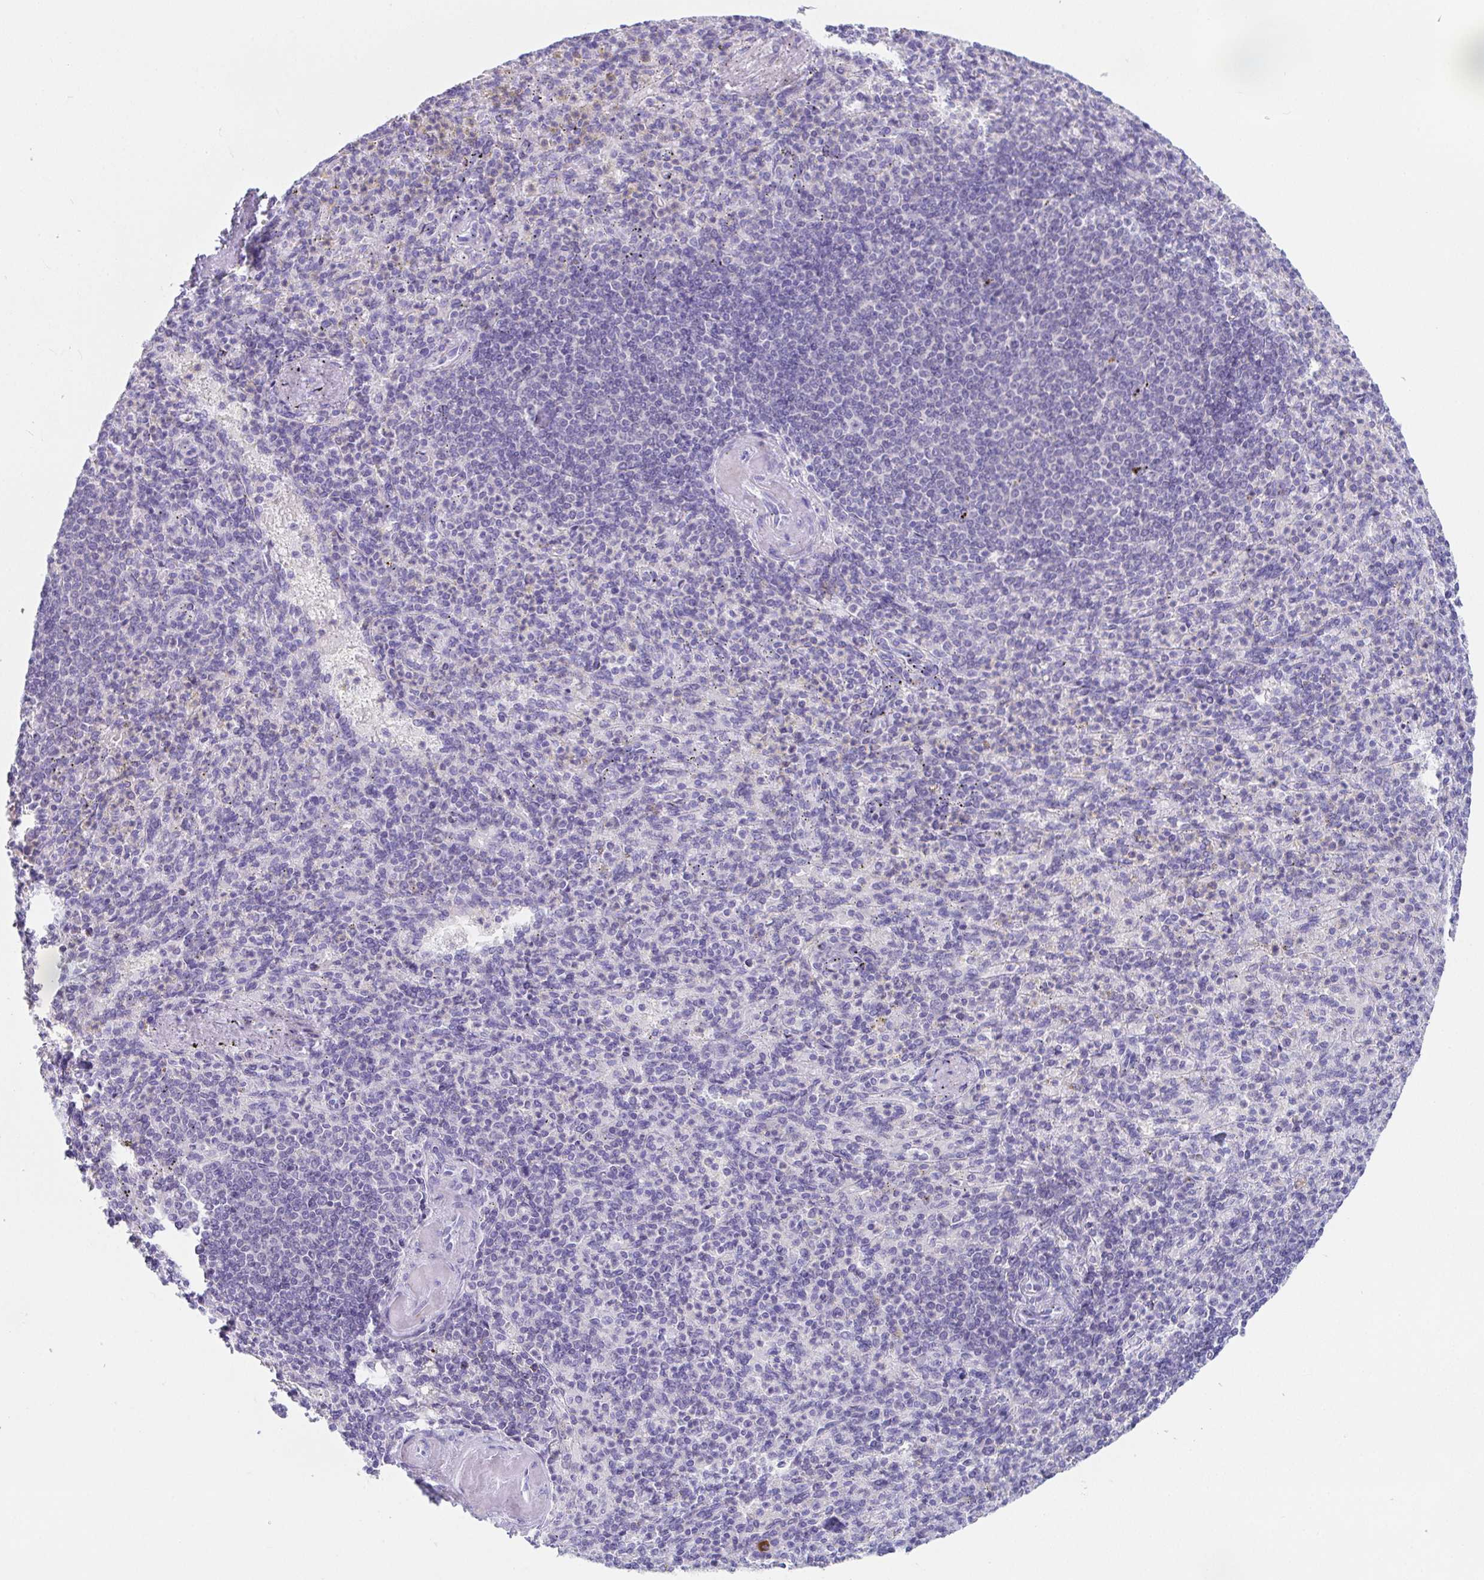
{"staining": {"intensity": "negative", "quantity": "none", "location": "none"}, "tissue": "spleen", "cell_type": "Cells in red pulp", "image_type": "normal", "snomed": [{"axis": "morphology", "description": "Normal tissue, NOS"}, {"axis": "topography", "description": "Spleen"}], "caption": "This histopathology image is of unremarkable spleen stained with immunohistochemistry (IHC) to label a protein in brown with the nuclei are counter-stained blue. There is no staining in cells in red pulp.", "gene": "PLA2G1B", "patient": {"sex": "female", "age": 74}}